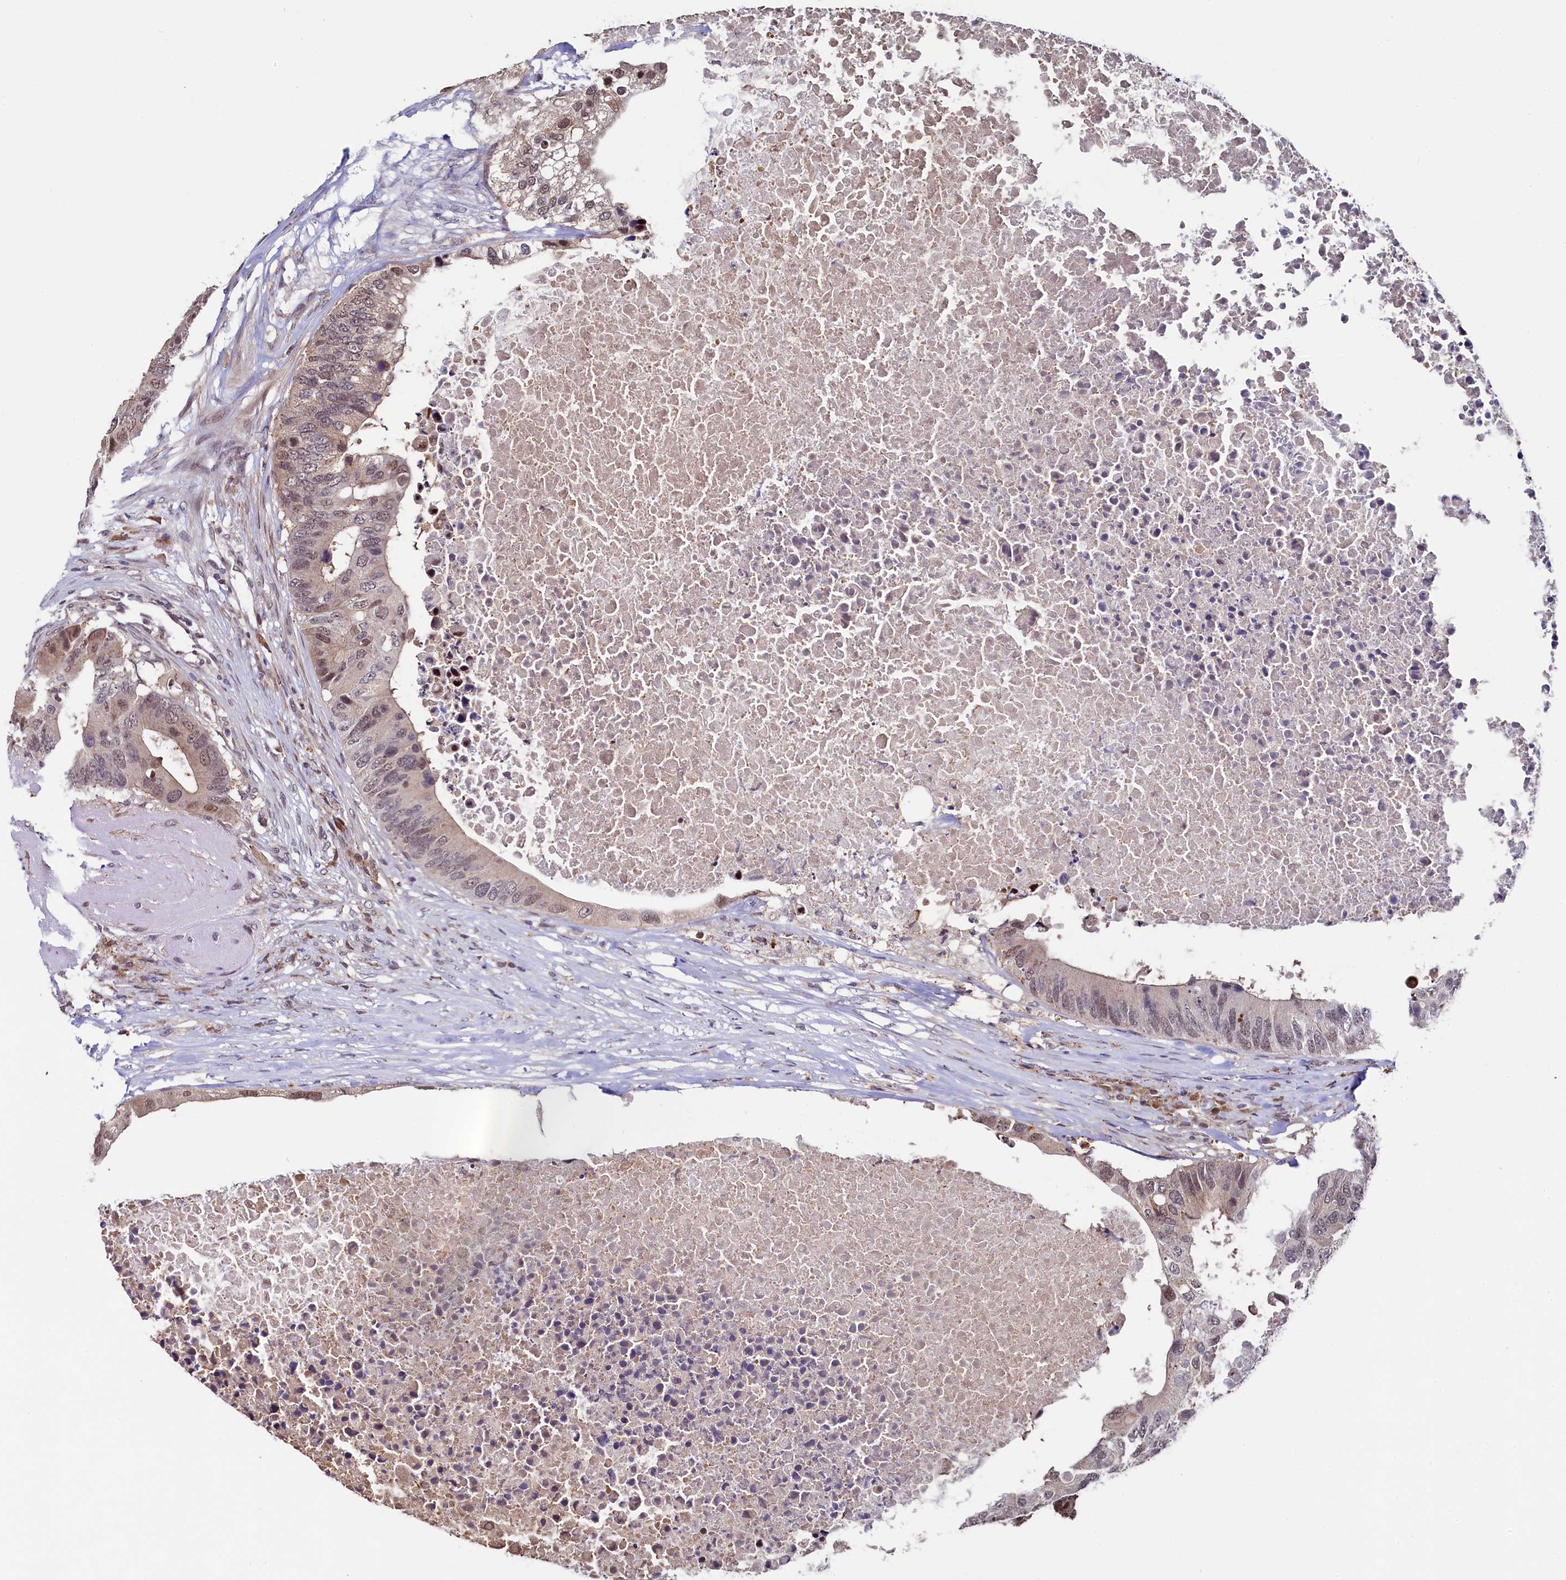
{"staining": {"intensity": "weak", "quantity": ">75%", "location": "nuclear"}, "tissue": "colorectal cancer", "cell_type": "Tumor cells", "image_type": "cancer", "snomed": [{"axis": "morphology", "description": "Adenocarcinoma, NOS"}, {"axis": "topography", "description": "Colon"}], "caption": "Human colorectal cancer stained with a brown dye shows weak nuclear positive expression in approximately >75% of tumor cells.", "gene": "LEO1", "patient": {"sex": "male", "age": 71}}